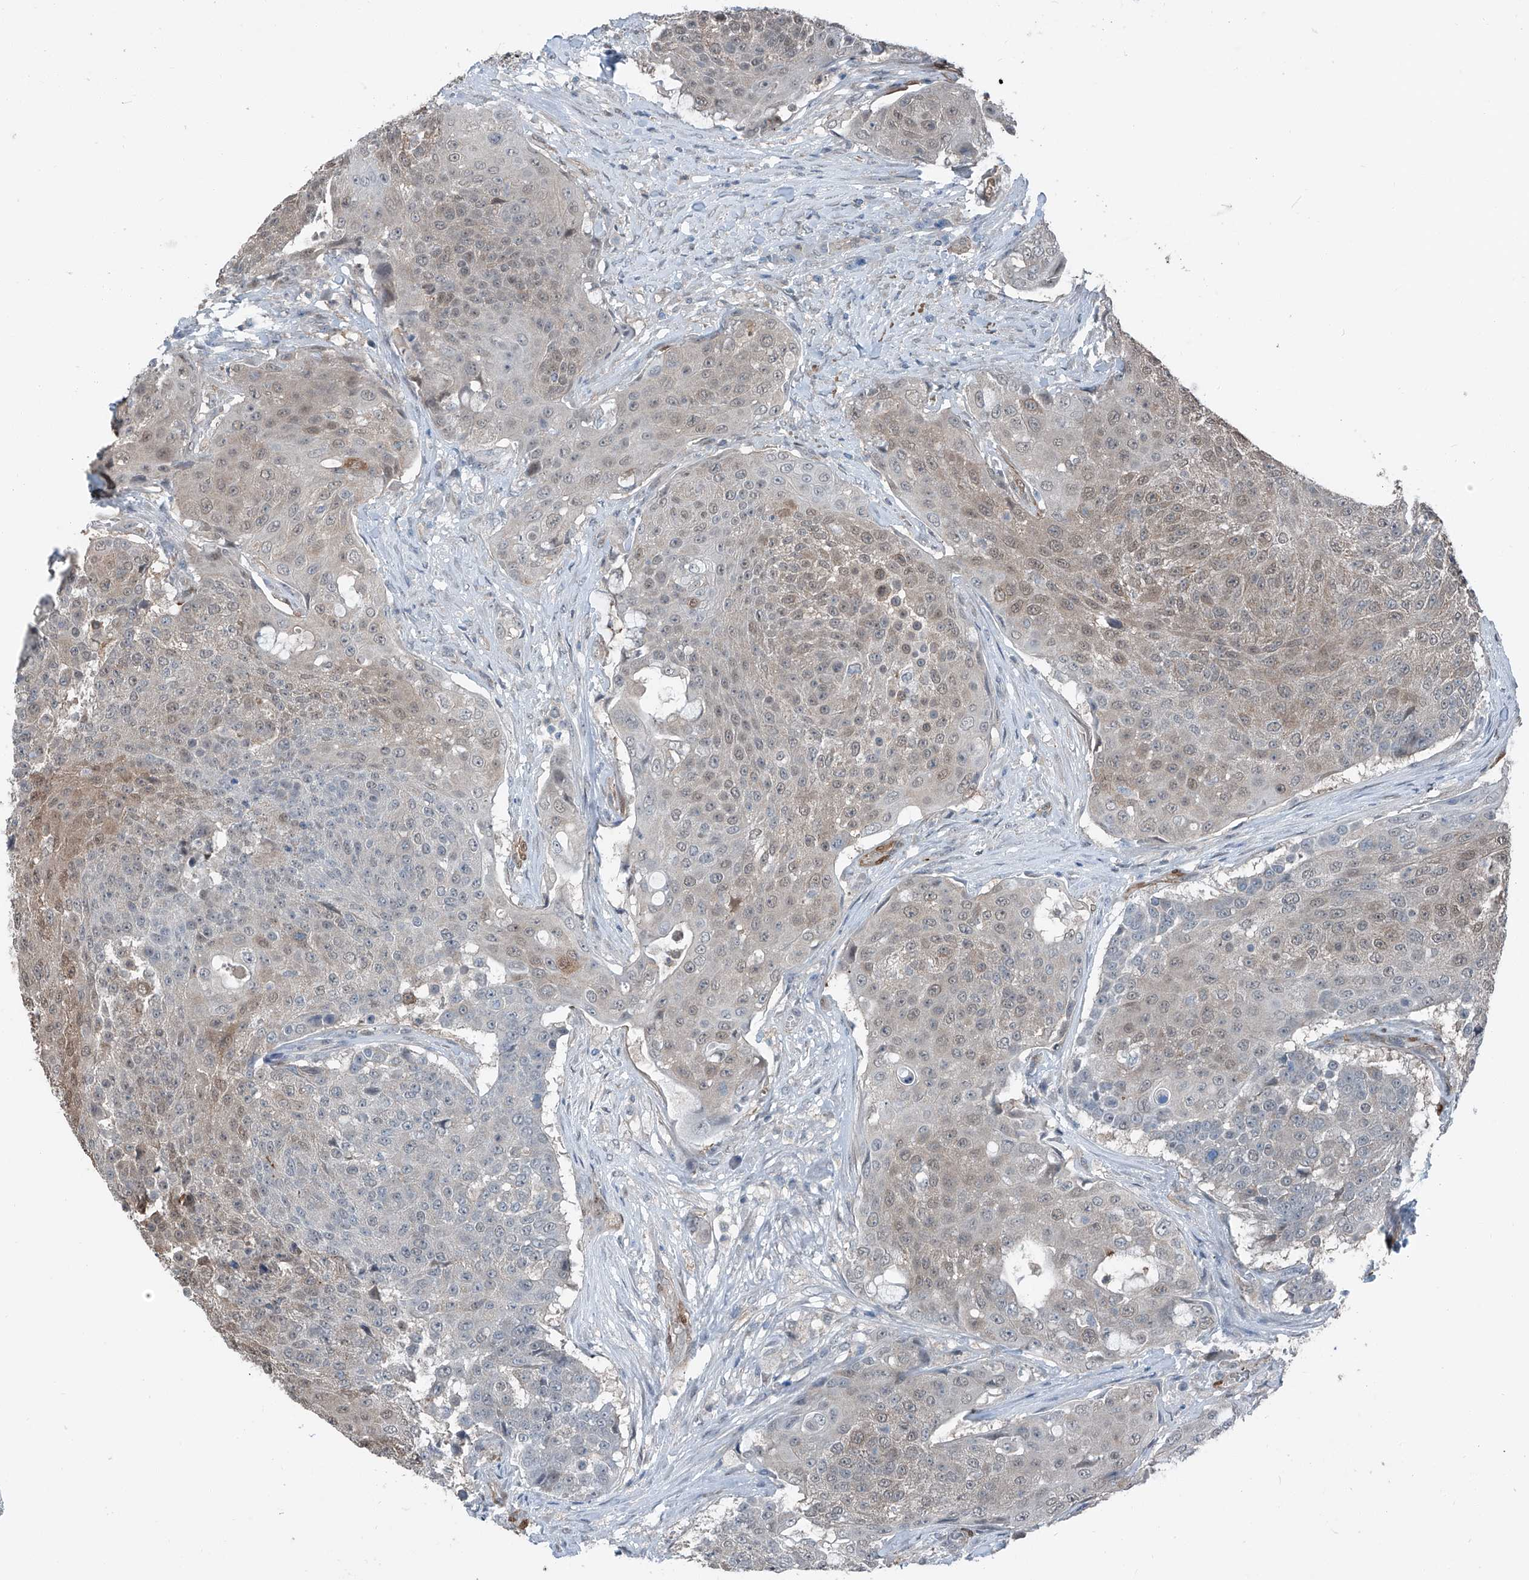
{"staining": {"intensity": "moderate", "quantity": "<25%", "location": "cytoplasmic/membranous,nuclear"}, "tissue": "urothelial cancer", "cell_type": "Tumor cells", "image_type": "cancer", "snomed": [{"axis": "morphology", "description": "Urothelial carcinoma, High grade"}, {"axis": "topography", "description": "Urinary bladder"}], "caption": "High-power microscopy captured an immunohistochemistry (IHC) histopathology image of urothelial cancer, revealing moderate cytoplasmic/membranous and nuclear staining in about <25% of tumor cells.", "gene": "HSPA6", "patient": {"sex": "female", "age": 63}}